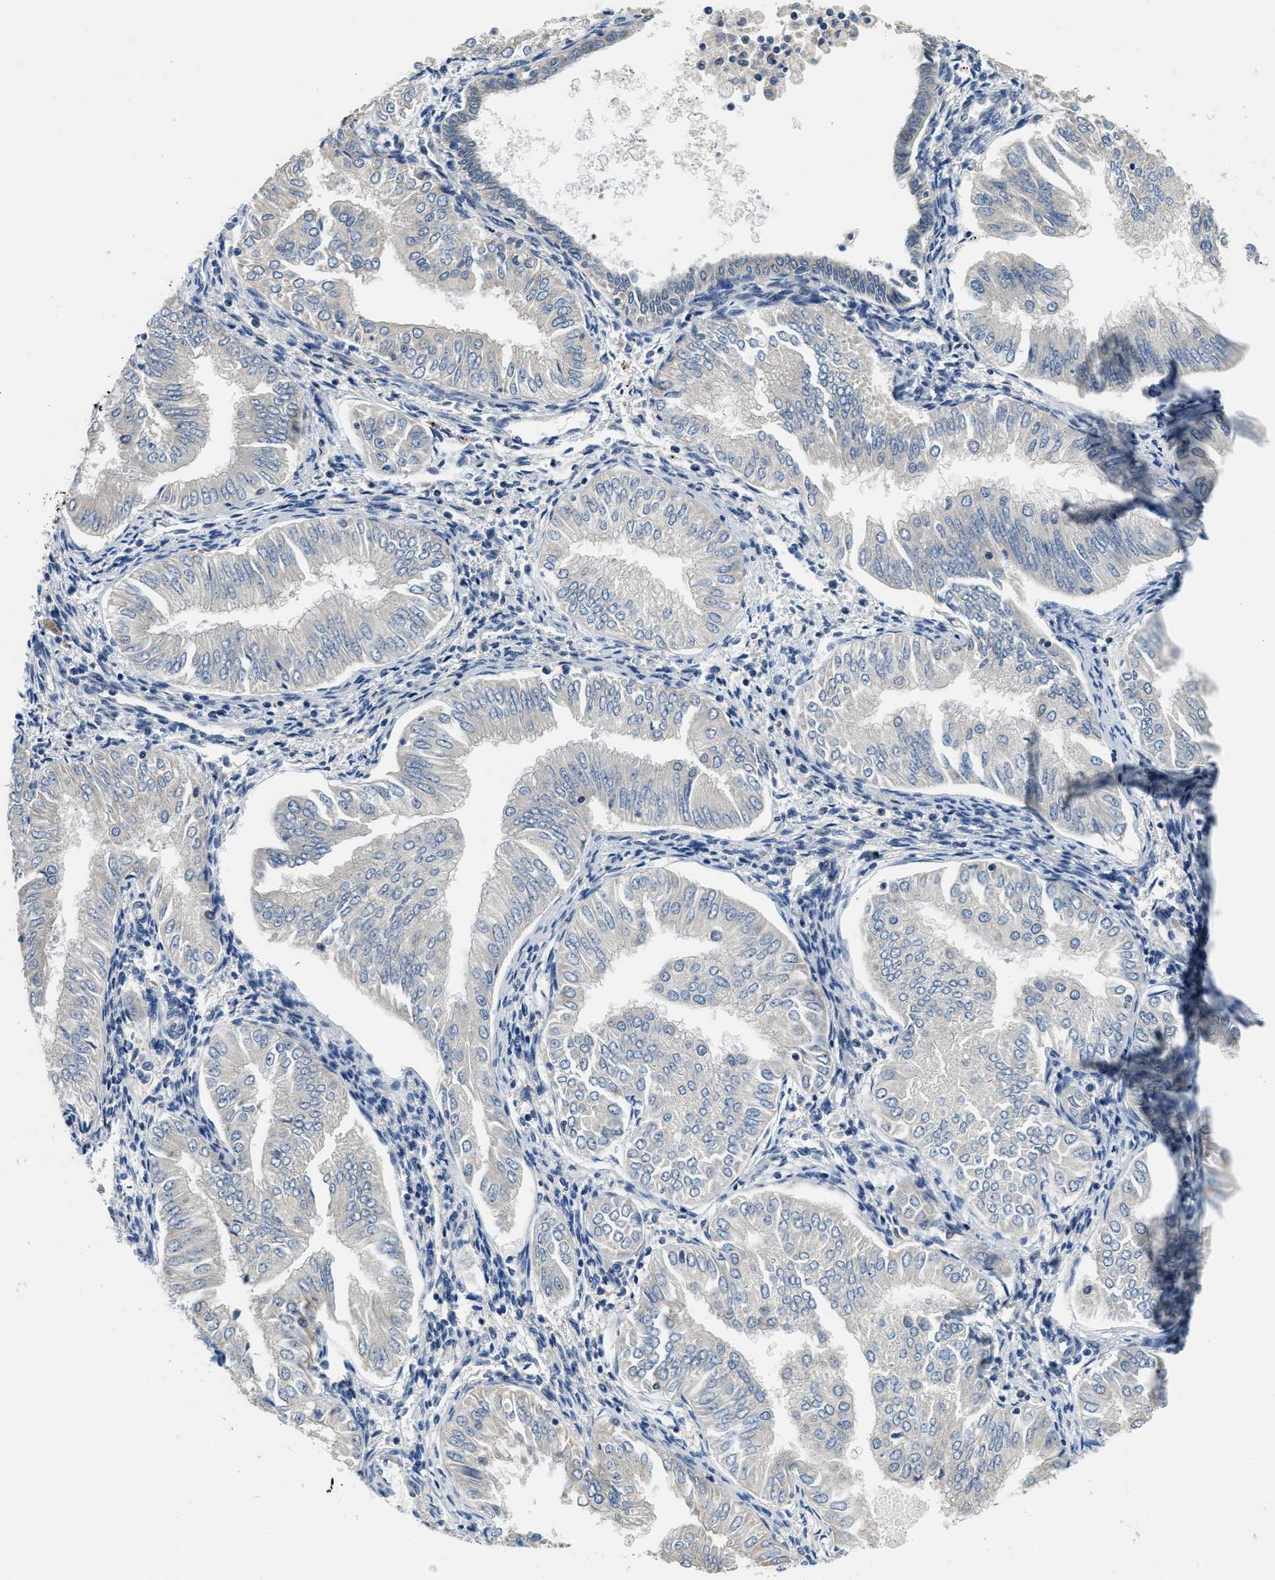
{"staining": {"intensity": "negative", "quantity": "none", "location": "none"}, "tissue": "endometrial cancer", "cell_type": "Tumor cells", "image_type": "cancer", "snomed": [{"axis": "morphology", "description": "Adenocarcinoma, NOS"}, {"axis": "topography", "description": "Endometrium"}], "caption": "Immunohistochemistry photomicrograph of human endometrial cancer stained for a protein (brown), which displays no positivity in tumor cells.", "gene": "ALDH3A2", "patient": {"sex": "female", "age": 53}}